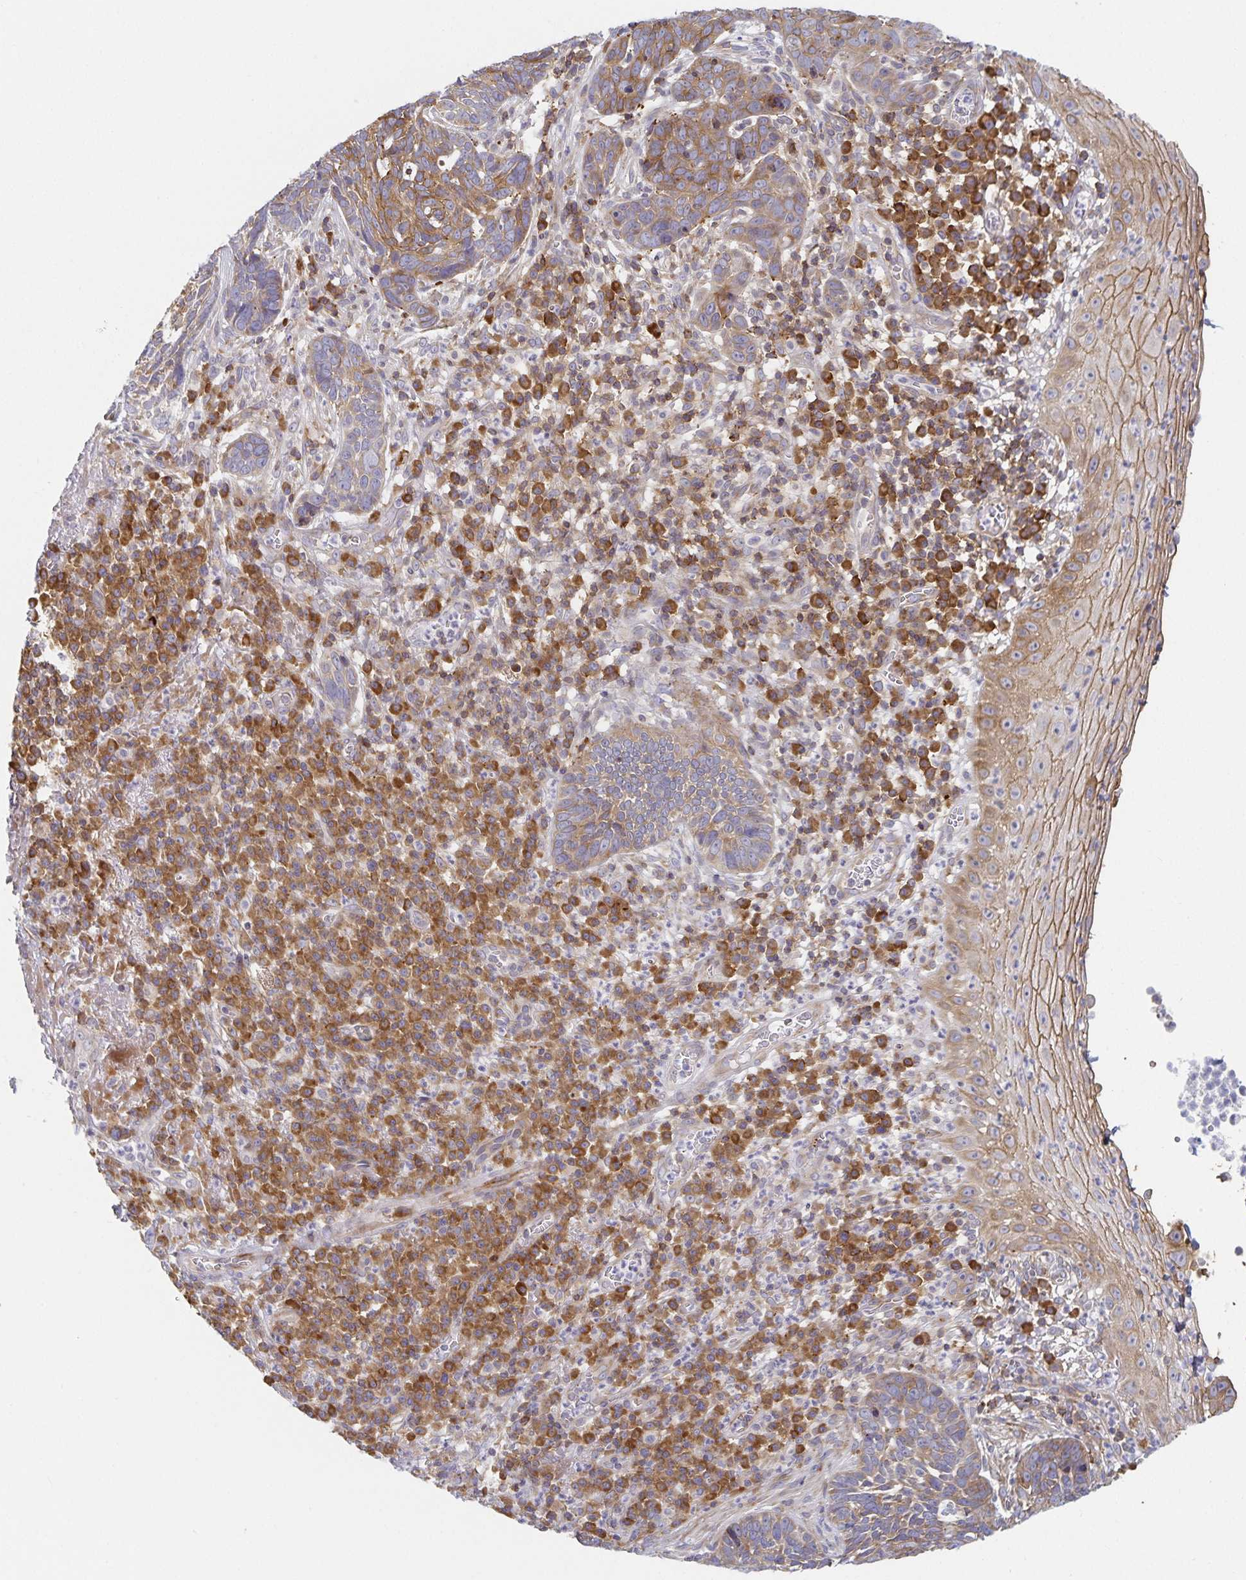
{"staining": {"intensity": "moderate", "quantity": "25%-75%", "location": "cytoplasmic/membranous"}, "tissue": "skin cancer", "cell_type": "Tumor cells", "image_type": "cancer", "snomed": [{"axis": "morphology", "description": "Basal cell carcinoma"}, {"axis": "topography", "description": "Skin"}, {"axis": "topography", "description": "Skin of face"}], "caption": "DAB immunohistochemical staining of skin basal cell carcinoma reveals moderate cytoplasmic/membranous protein expression in about 25%-75% of tumor cells.", "gene": "NOMO1", "patient": {"sex": "female", "age": 95}}